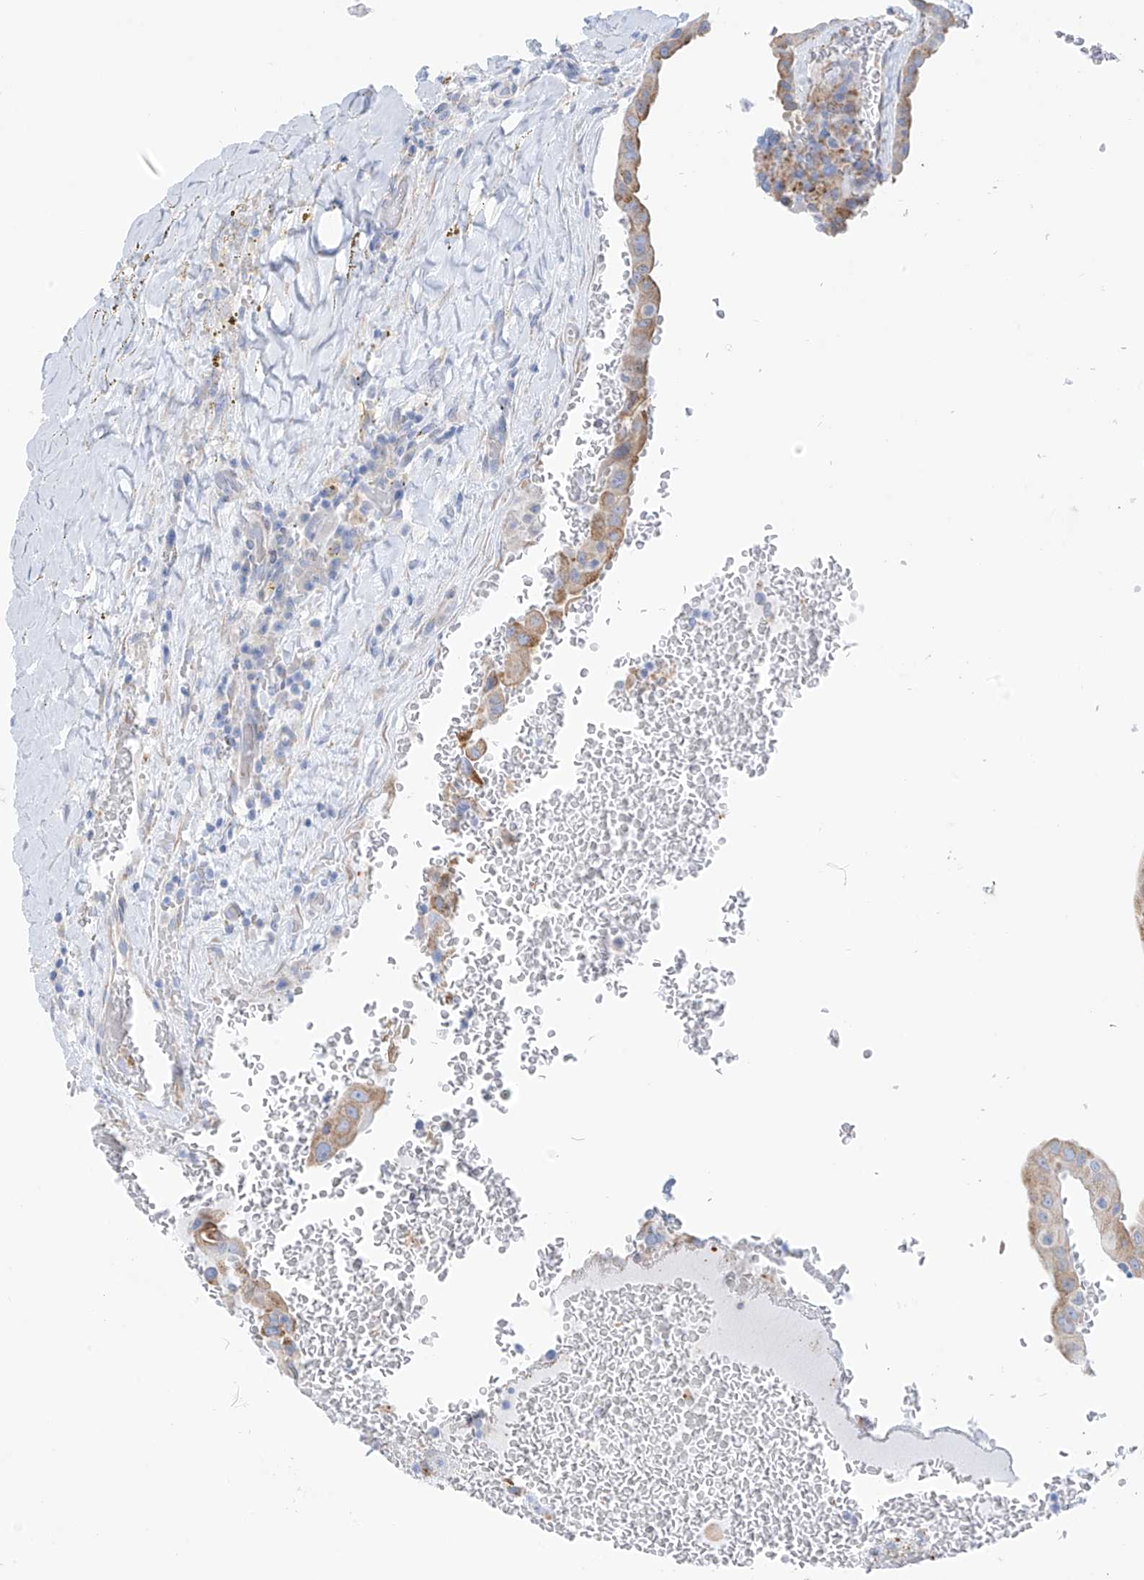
{"staining": {"intensity": "moderate", "quantity": "<25%", "location": "cytoplasmic/membranous"}, "tissue": "thyroid cancer", "cell_type": "Tumor cells", "image_type": "cancer", "snomed": [{"axis": "morphology", "description": "Papillary adenocarcinoma, NOS"}, {"axis": "topography", "description": "Thyroid gland"}], "caption": "IHC photomicrograph of human thyroid papillary adenocarcinoma stained for a protein (brown), which reveals low levels of moderate cytoplasmic/membranous staining in about <25% of tumor cells.", "gene": "RCN2", "patient": {"sex": "male", "age": 77}}